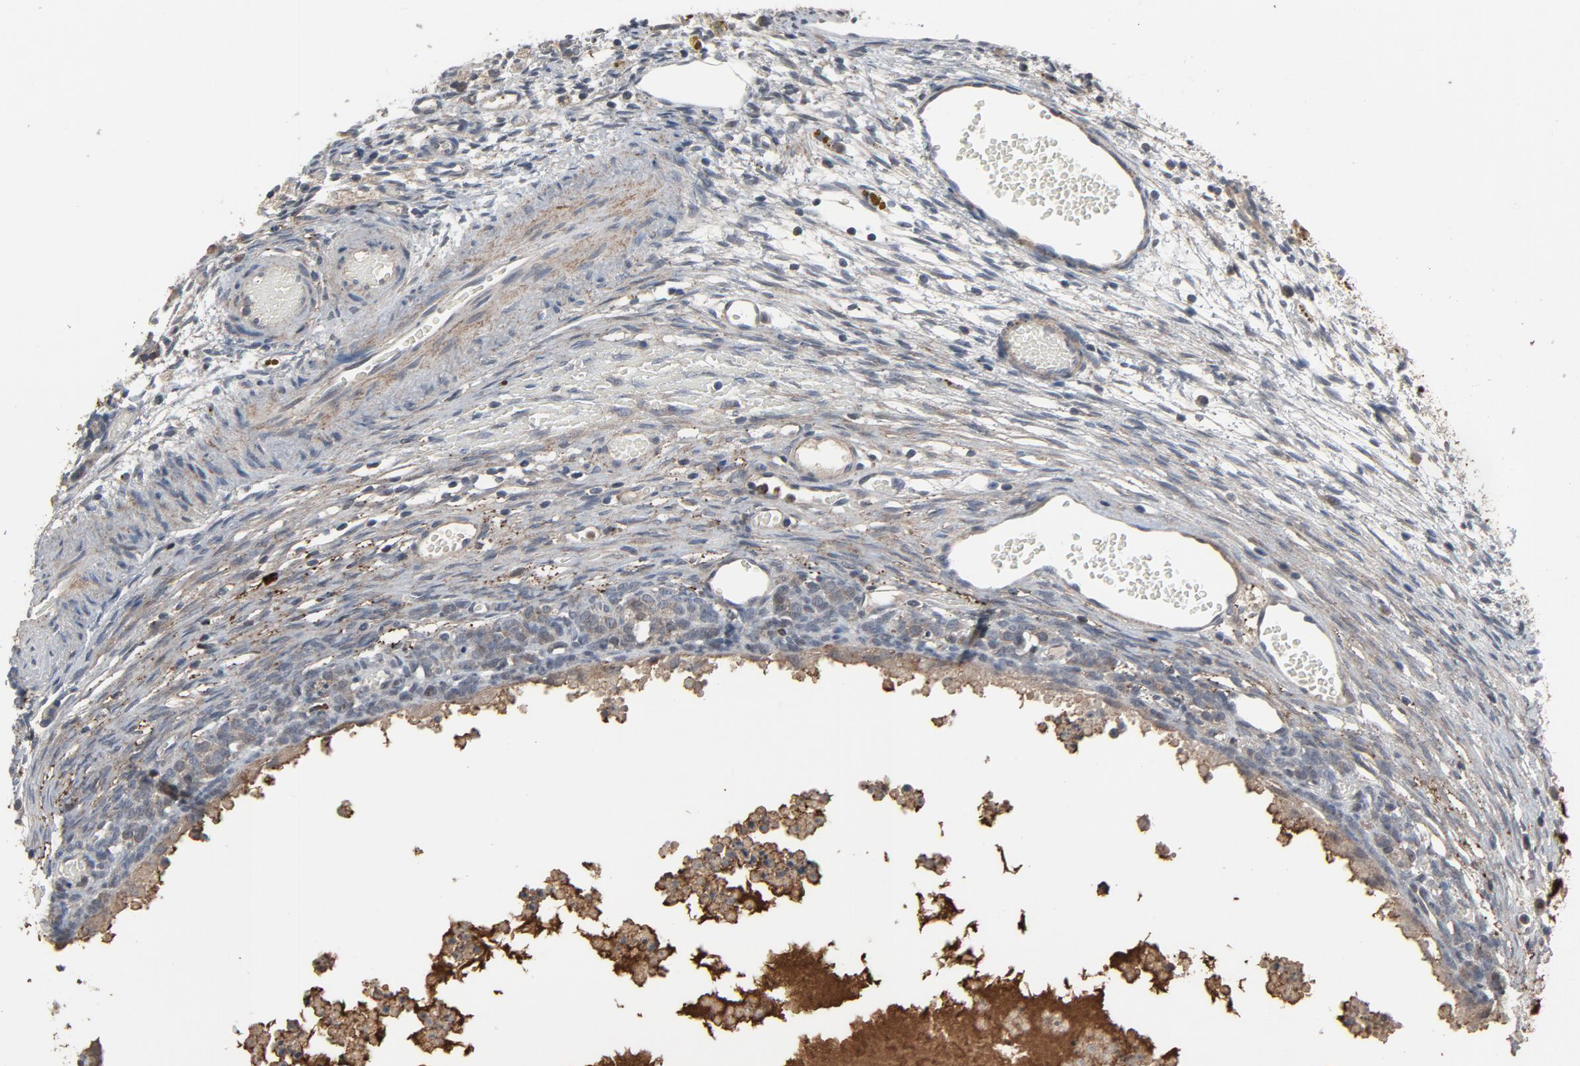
{"staining": {"intensity": "negative", "quantity": "none", "location": "none"}, "tissue": "ovary", "cell_type": "Follicle cells", "image_type": "normal", "snomed": [{"axis": "morphology", "description": "Normal tissue, NOS"}, {"axis": "topography", "description": "Ovary"}], "caption": "An IHC photomicrograph of unremarkable ovary is shown. There is no staining in follicle cells of ovary. (DAB immunohistochemistry with hematoxylin counter stain).", "gene": "PDZD4", "patient": {"sex": "female", "age": 35}}